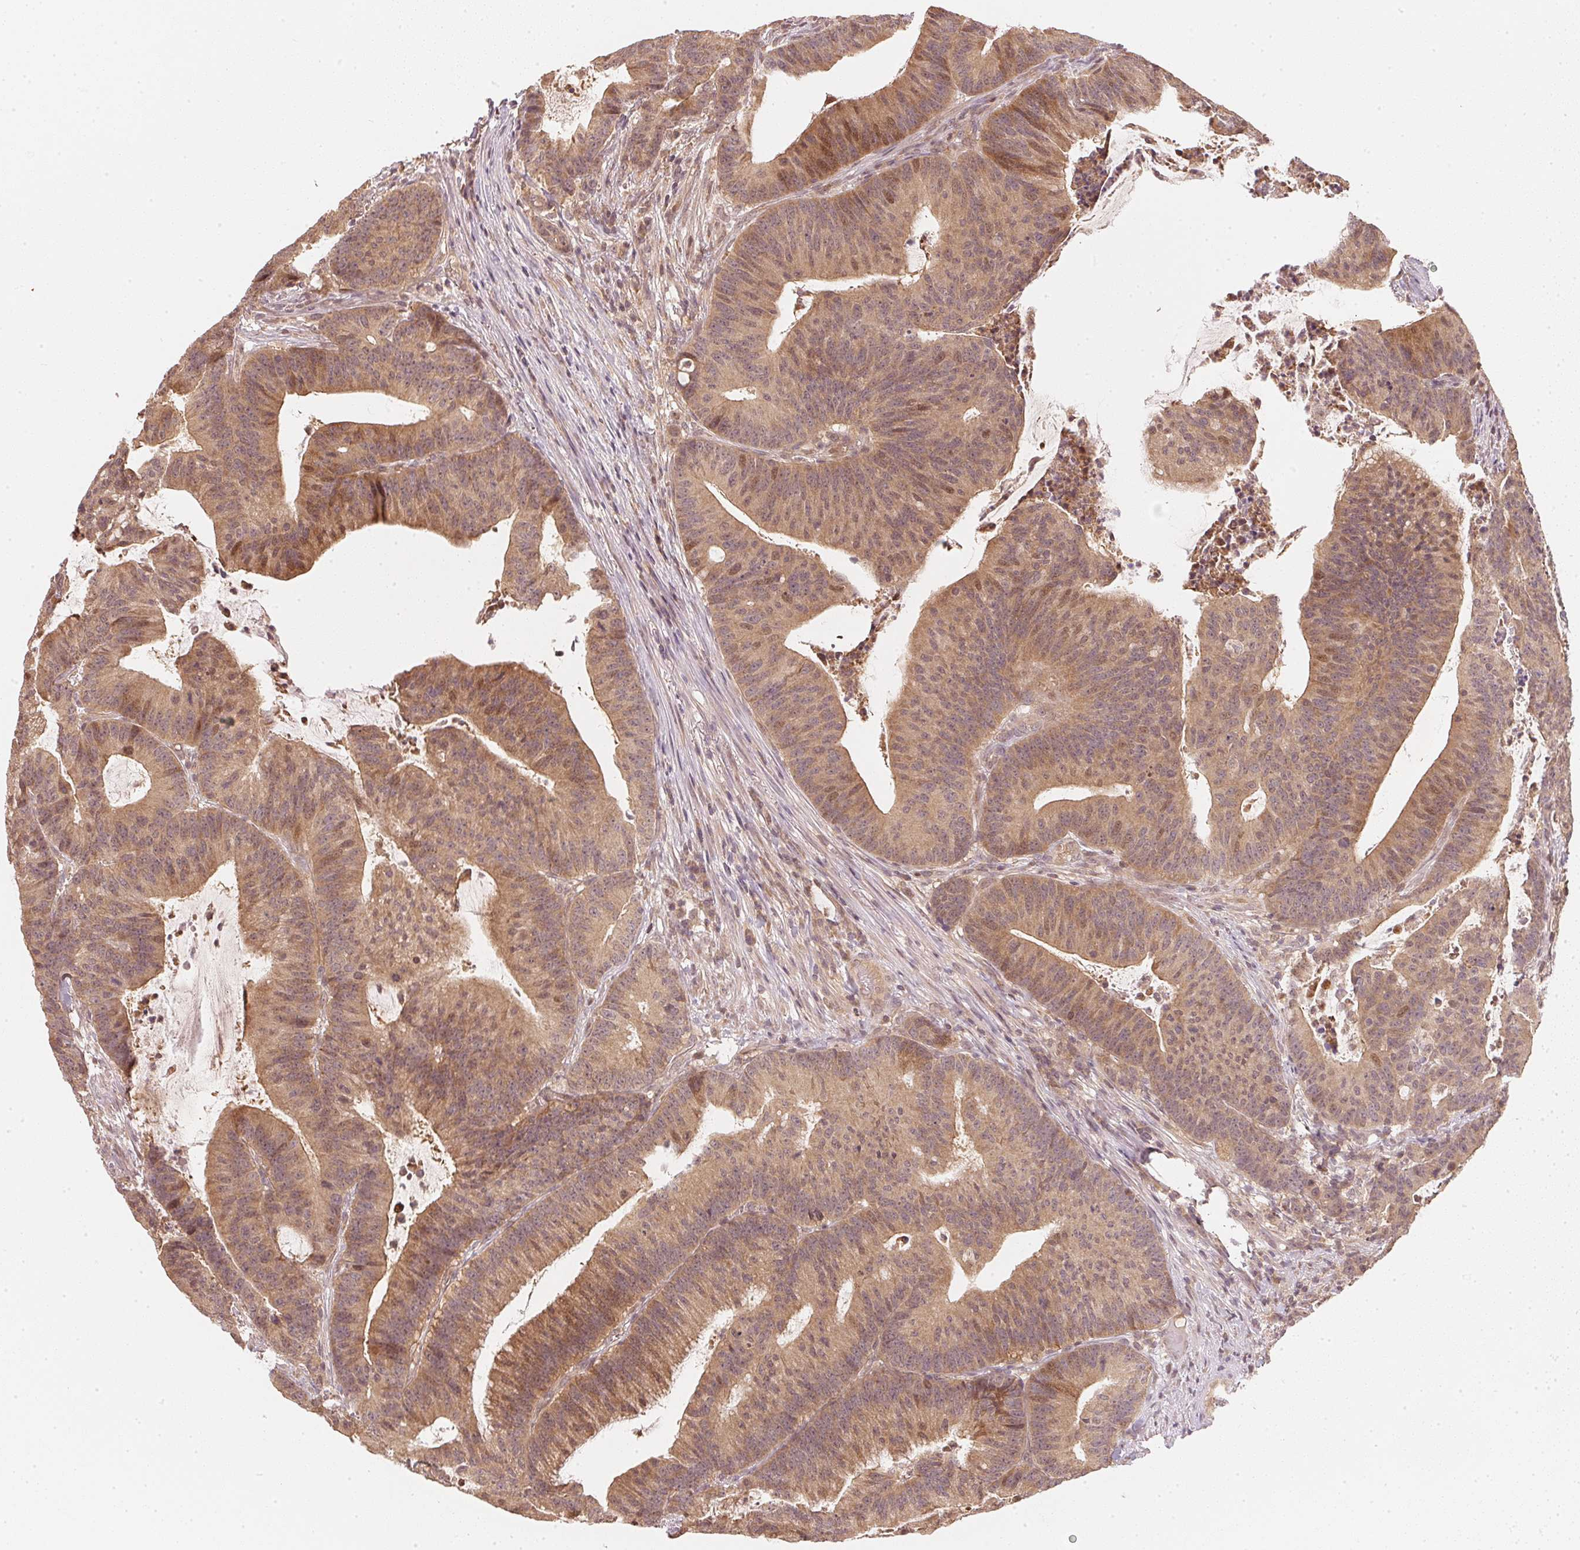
{"staining": {"intensity": "moderate", "quantity": ">75%", "location": "cytoplasmic/membranous,nuclear"}, "tissue": "colorectal cancer", "cell_type": "Tumor cells", "image_type": "cancer", "snomed": [{"axis": "morphology", "description": "Adenocarcinoma, NOS"}, {"axis": "topography", "description": "Colon"}], "caption": "There is medium levels of moderate cytoplasmic/membranous and nuclear expression in tumor cells of colorectal cancer, as demonstrated by immunohistochemical staining (brown color).", "gene": "UBE2L3", "patient": {"sex": "female", "age": 78}}